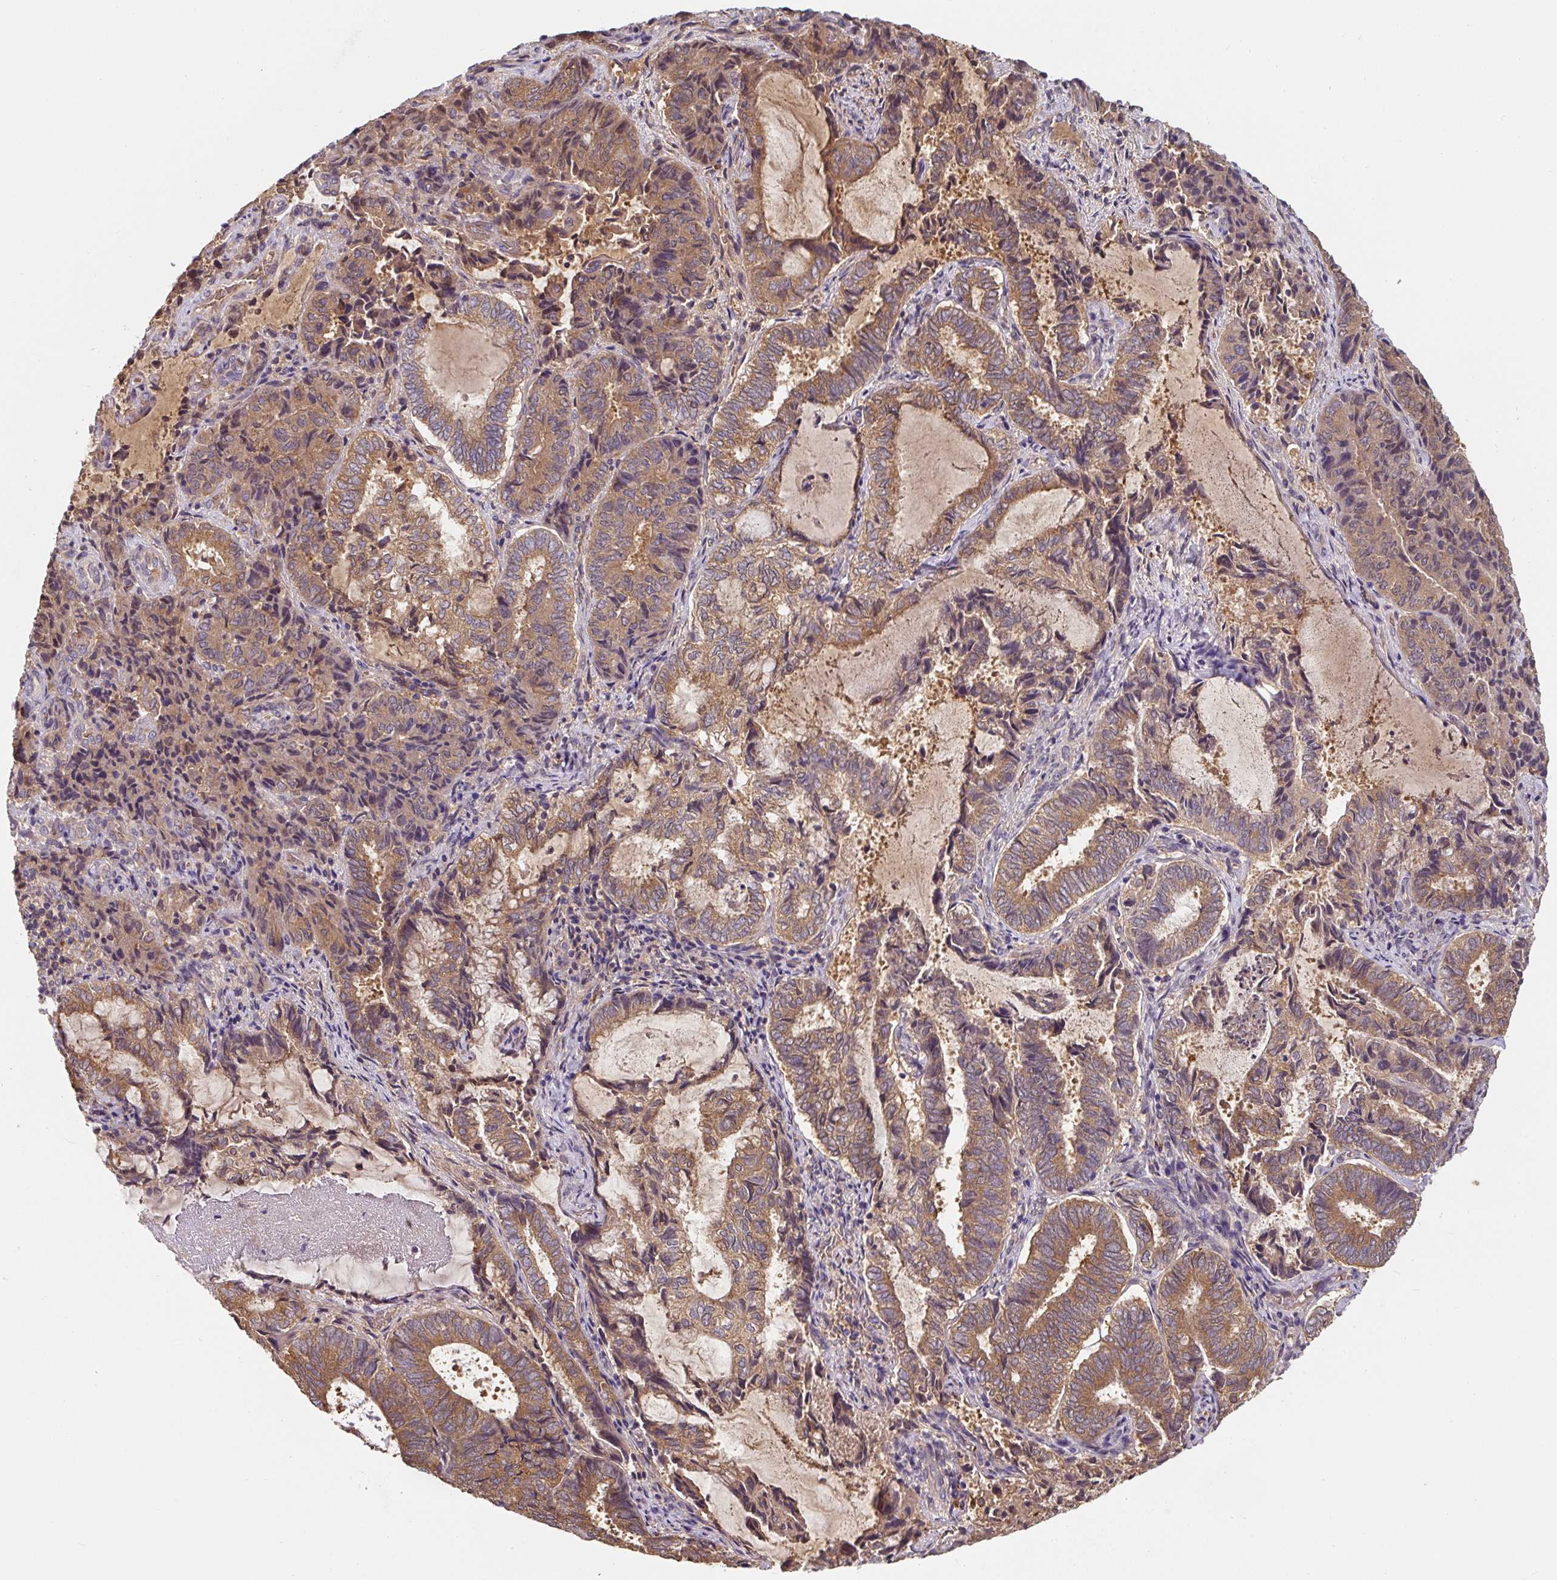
{"staining": {"intensity": "moderate", "quantity": ">75%", "location": "cytoplasmic/membranous"}, "tissue": "endometrial cancer", "cell_type": "Tumor cells", "image_type": "cancer", "snomed": [{"axis": "morphology", "description": "Adenocarcinoma, NOS"}, {"axis": "topography", "description": "Endometrium"}], "caption": "The immunohistochemical stain highlights moderate cytoplasmic/membranous expression in tumor cells of adenocarcinoma (endometrial) tissue.", "gene": "ST13", "patient": {"sex": "female", "age": 80}}